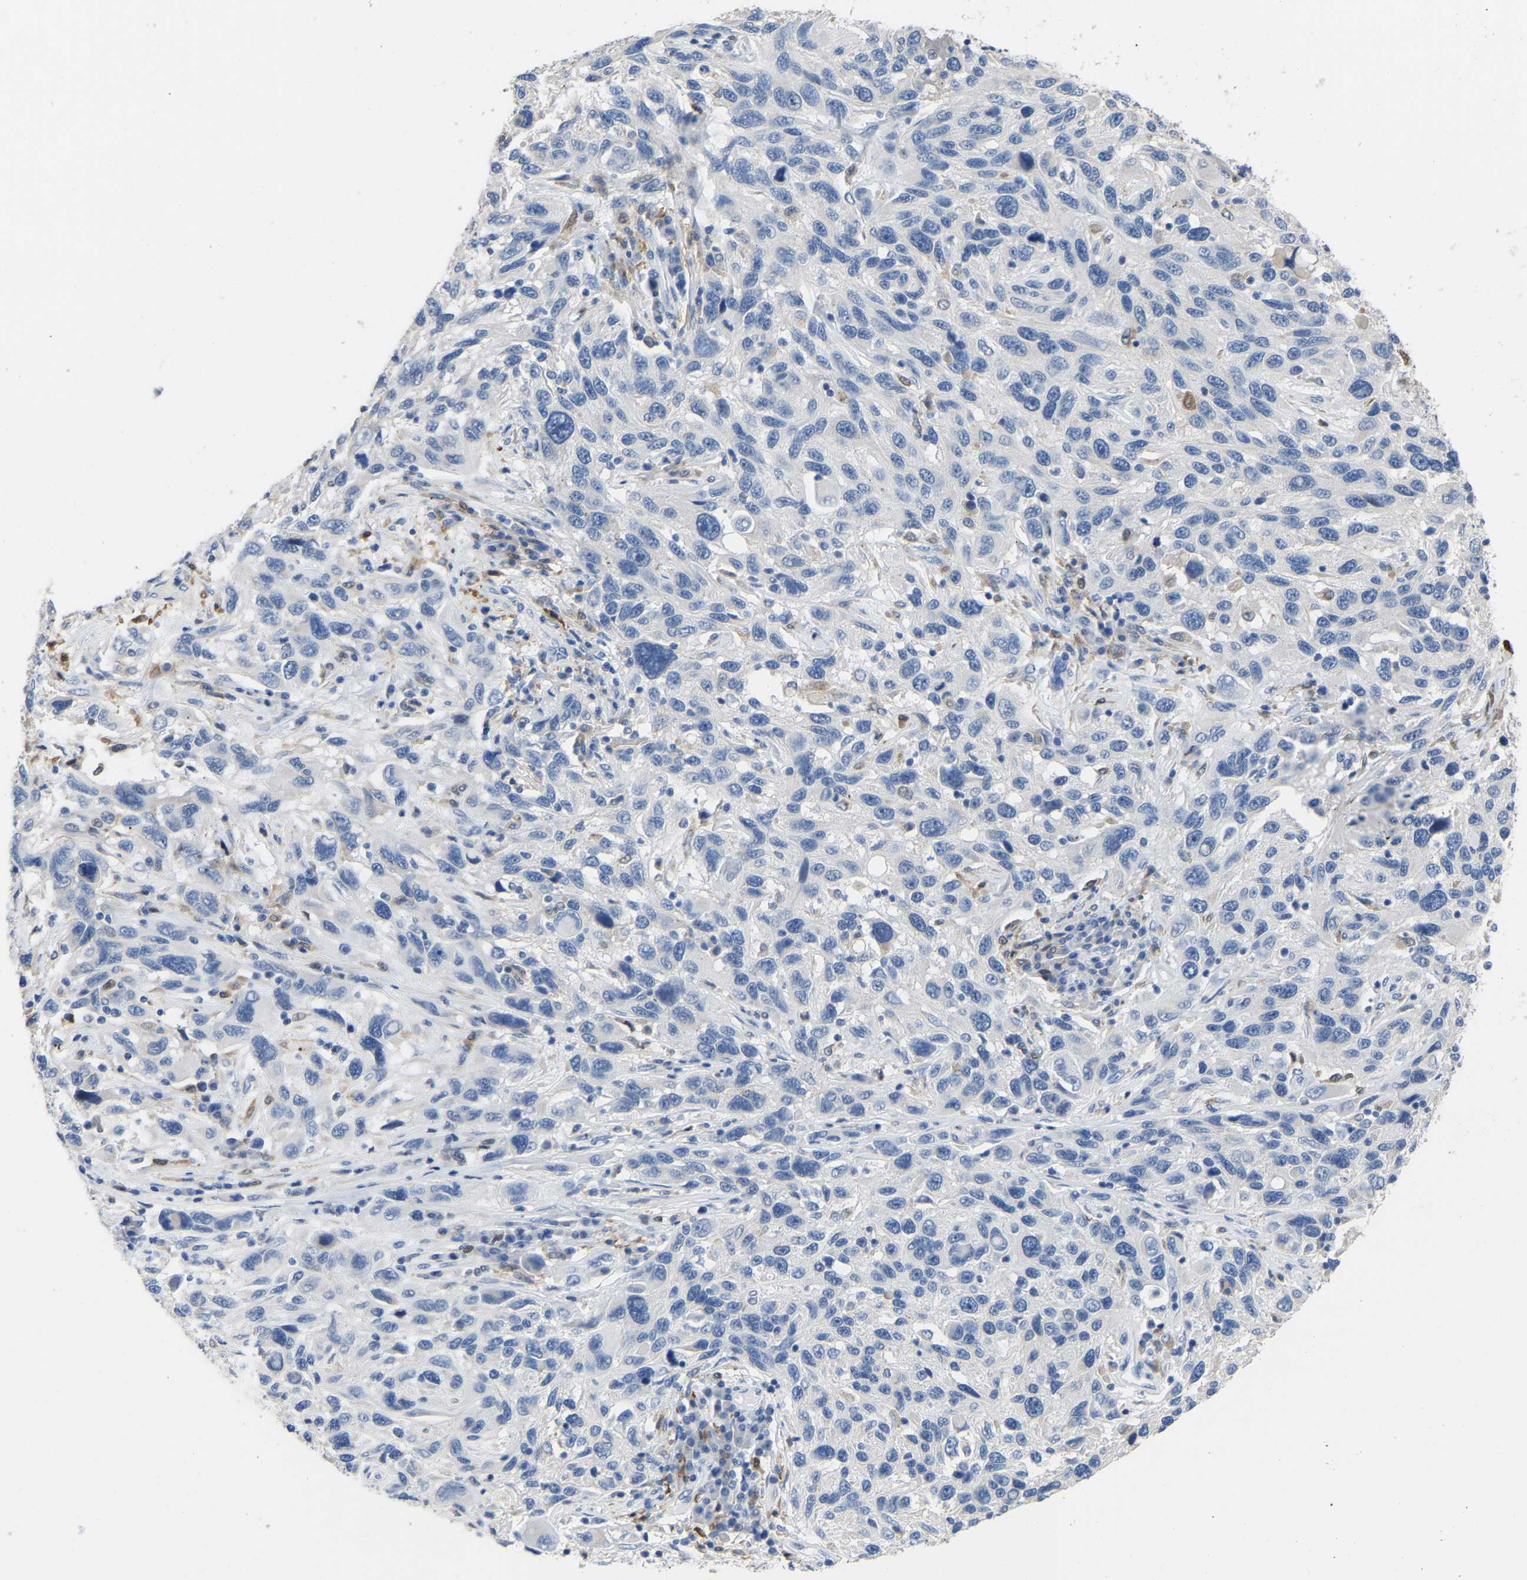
{"staining": {"intensity": "negative", "quantity": "none", "location": "none"}, "tissue": "melanoma", "cell_type": "Tumor cells", "image_type": "cancer", "snomed": [{"axis": "morphology", "description": "Malignant melanoma, NOS"}, {"axis": "topography", "description": "Skin"}], "caption": "Immunohistochemistry histopathology image of neoplastic tissue: human melanoma stained with DAB (3,3'-diaminobenzidine) exhibits no significant protein staining in tumor cells.", "gene": "ULBP2", "patient": {"sex": "male", "age": 53}}